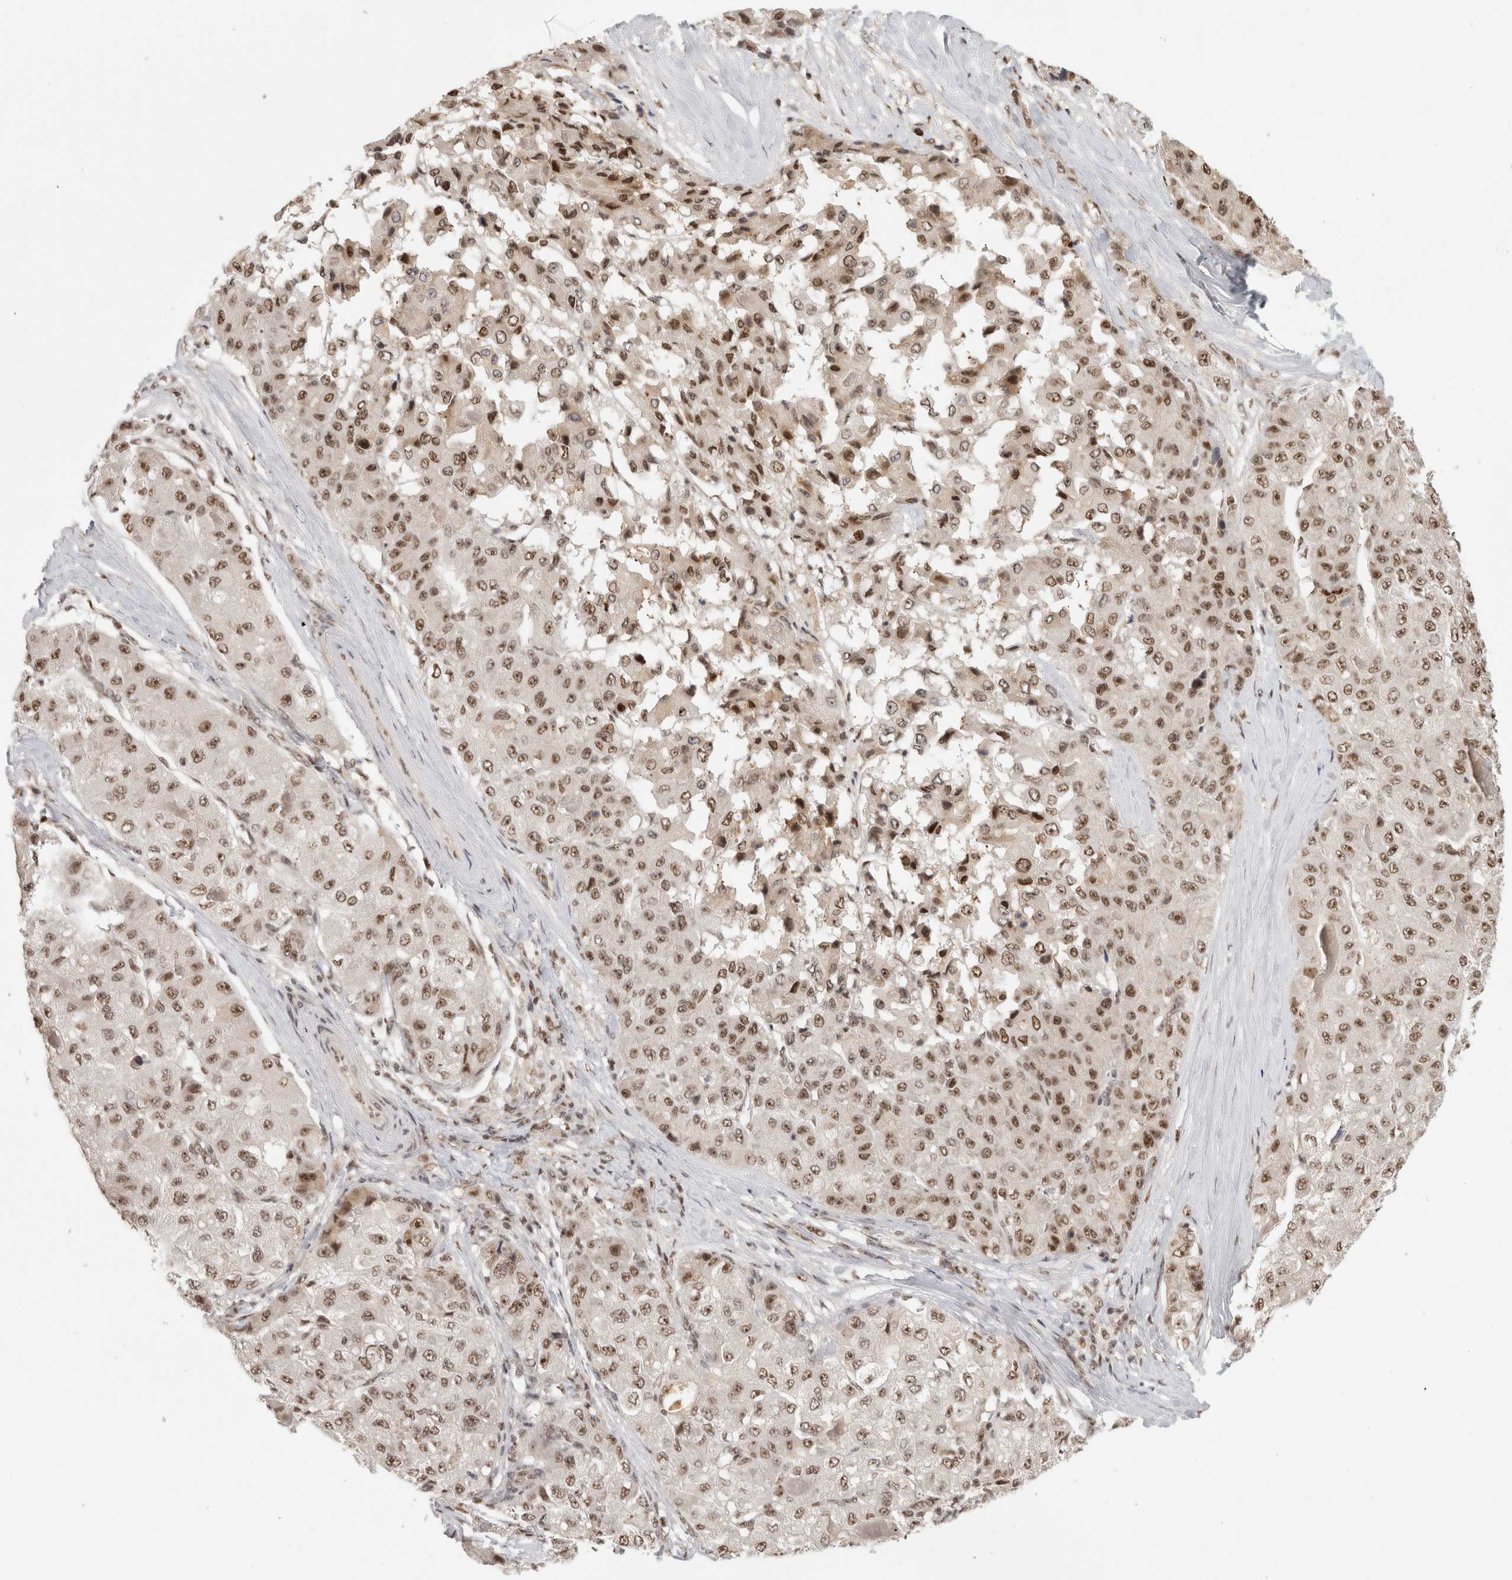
{"staining": {"intensity": "moderate", "quantity": ">75%", "location": "nuclear"}, "tissue": "liver cancer", "cell_type": "Tumor cells", "image_type": "cancer", "snomed": [{"axis": "morphology", "description": "Carcinoma, Hepatocellular, NOS"}, {"axis": "topography", "description": "Liver"}], "caption": "IHC photomicrograph of neoplastic tissue: liver cancer stained using immunohistochemistry (IHC) demonstrates medium levels of moderate protein expression localized specifically in the nuclear of tumor cells, appearing as a nuclear brown color.", "gene": "EBNA1BP2", "patient": {"sex": "male", "age": 80}}